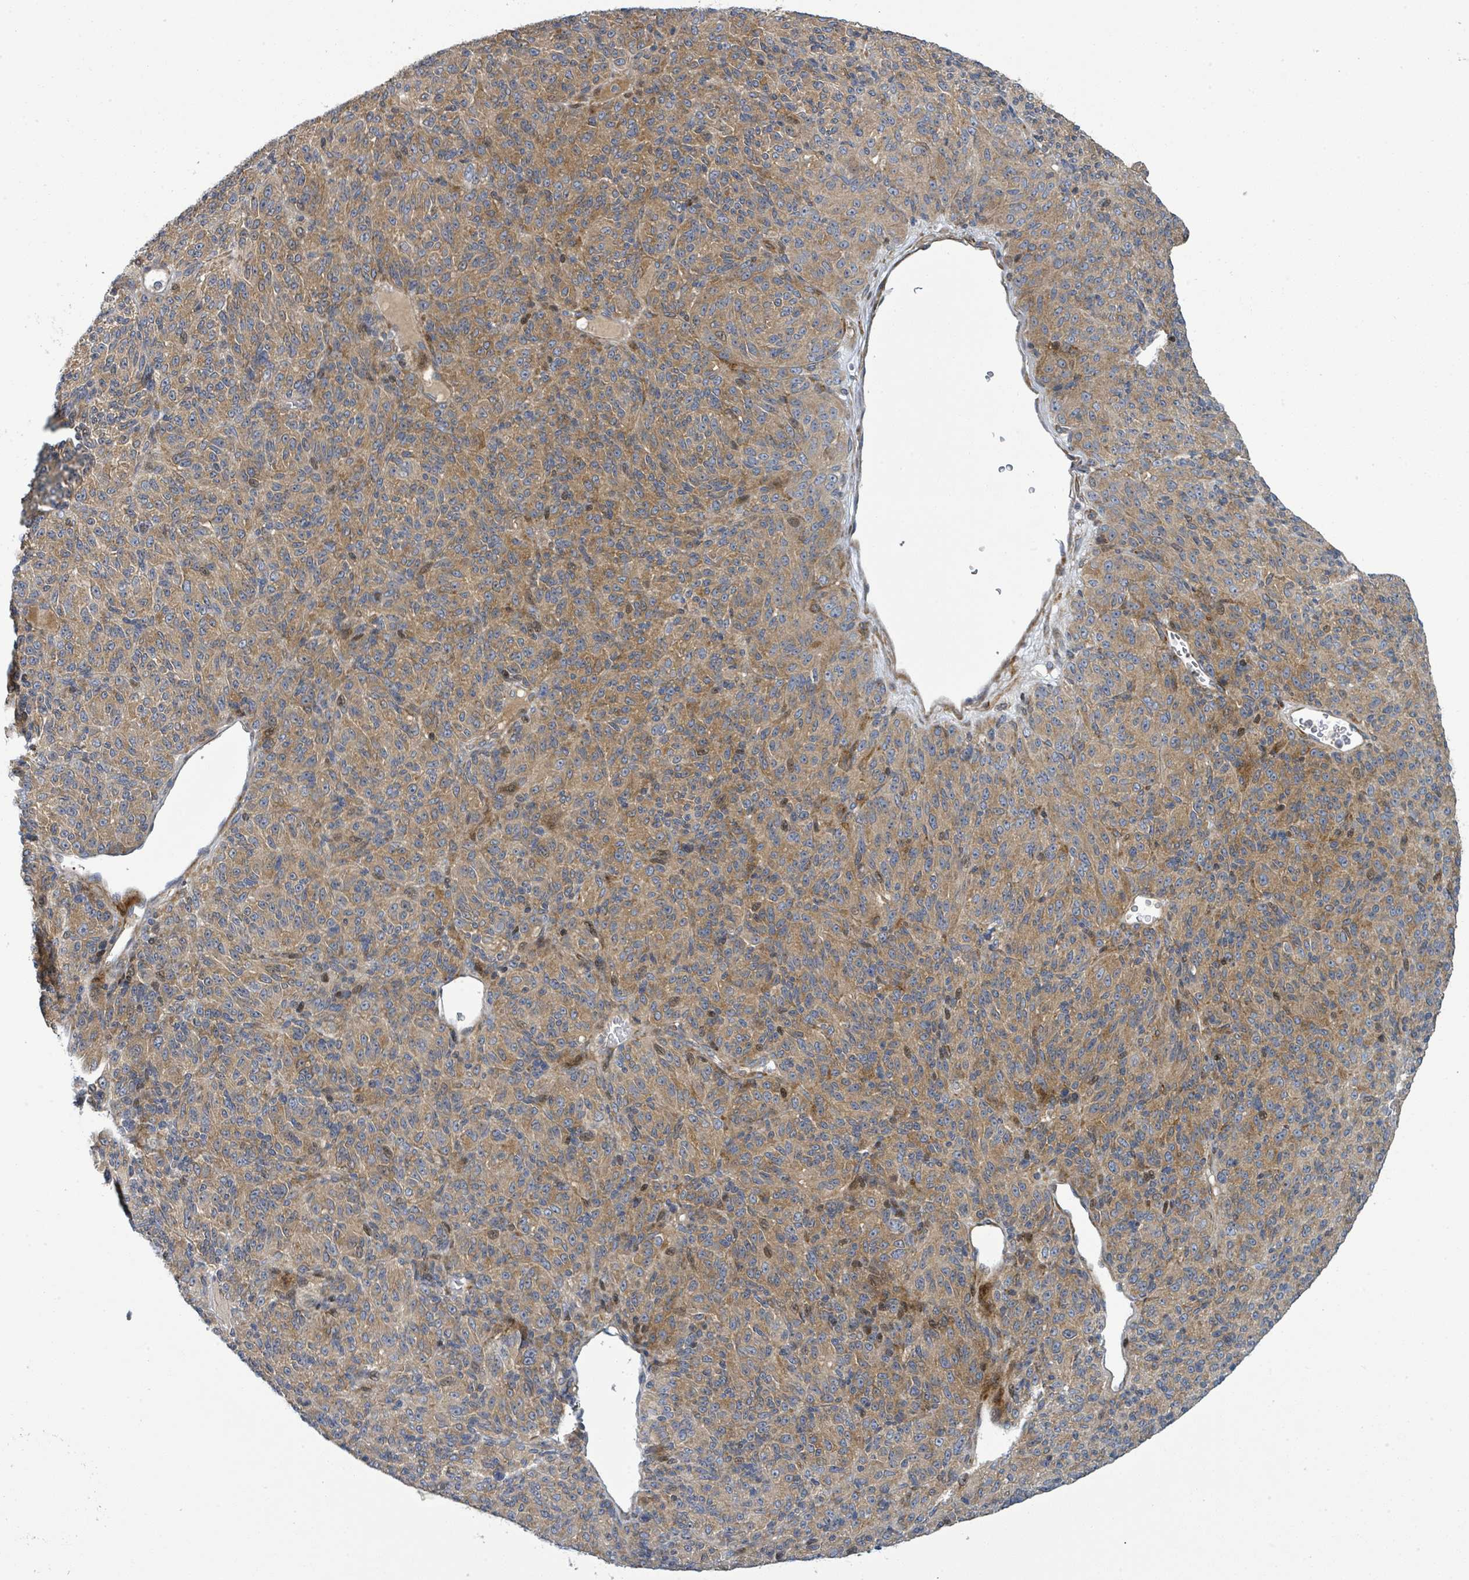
{"staining": {"intensity": "moderate", "quantity": ">75%", "location": "cytoplasmic/membranous"}, "tissue": "melanoma", "cell_type": "Tumor cells", "image_type": "cancer", "snomed": [{"axis": "morphology", "description": "Malignant melanoma, Metastatic site"}, {"axis": "topography", "description": "Brain"}], "caption": "Immunohistochemistry histopathology image of neoplastic tissue: human melanoma stained using immunohistochemistry (IHC) reveals medium levels of moderate protein expression localized specifically in the cytoplasmic/membranous of tumor cells, appearing as a cytoplasmic/membranous brown color.", "gene": "CFAP210", "patient": {"sex": "female", "age": 56}}